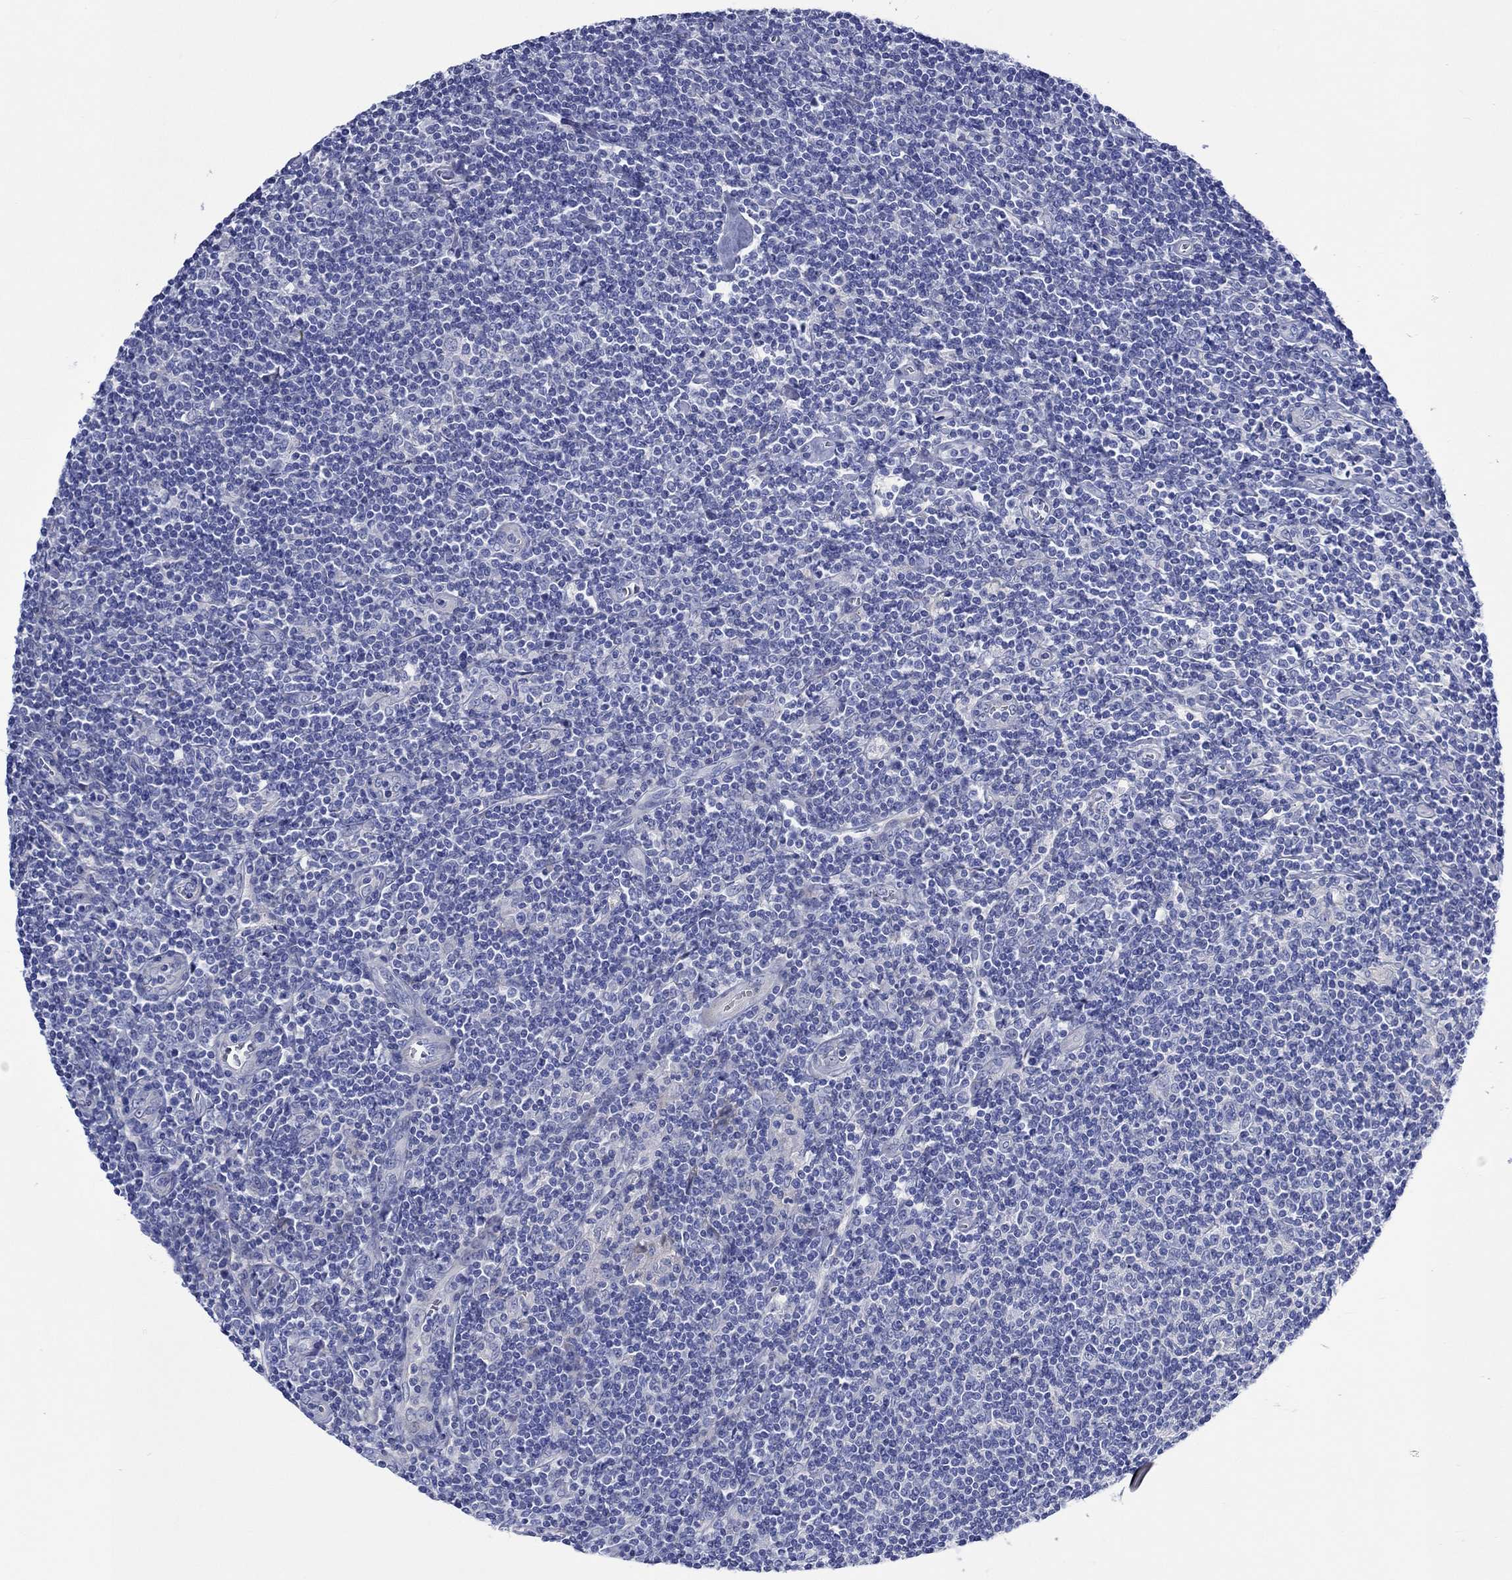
{"staining": {"intensity": "negative", "quantity": "none", "location": "none"}, "tissue": "lymphoma", "cell_type": "Tumor cells", "image_type": "cancer", "snomed": [{"axis": "morphology", "description": "Hodgkin's disease, NOS"}, {"axis": "topography", "description": "Lymph node"}], "caption": "DAB immunohistochemical staining of Hodgkin's disease displays no significant staining in tumor cells.", "gene": "NRIP3", "patient": {"sex": "male", "age": 40}}